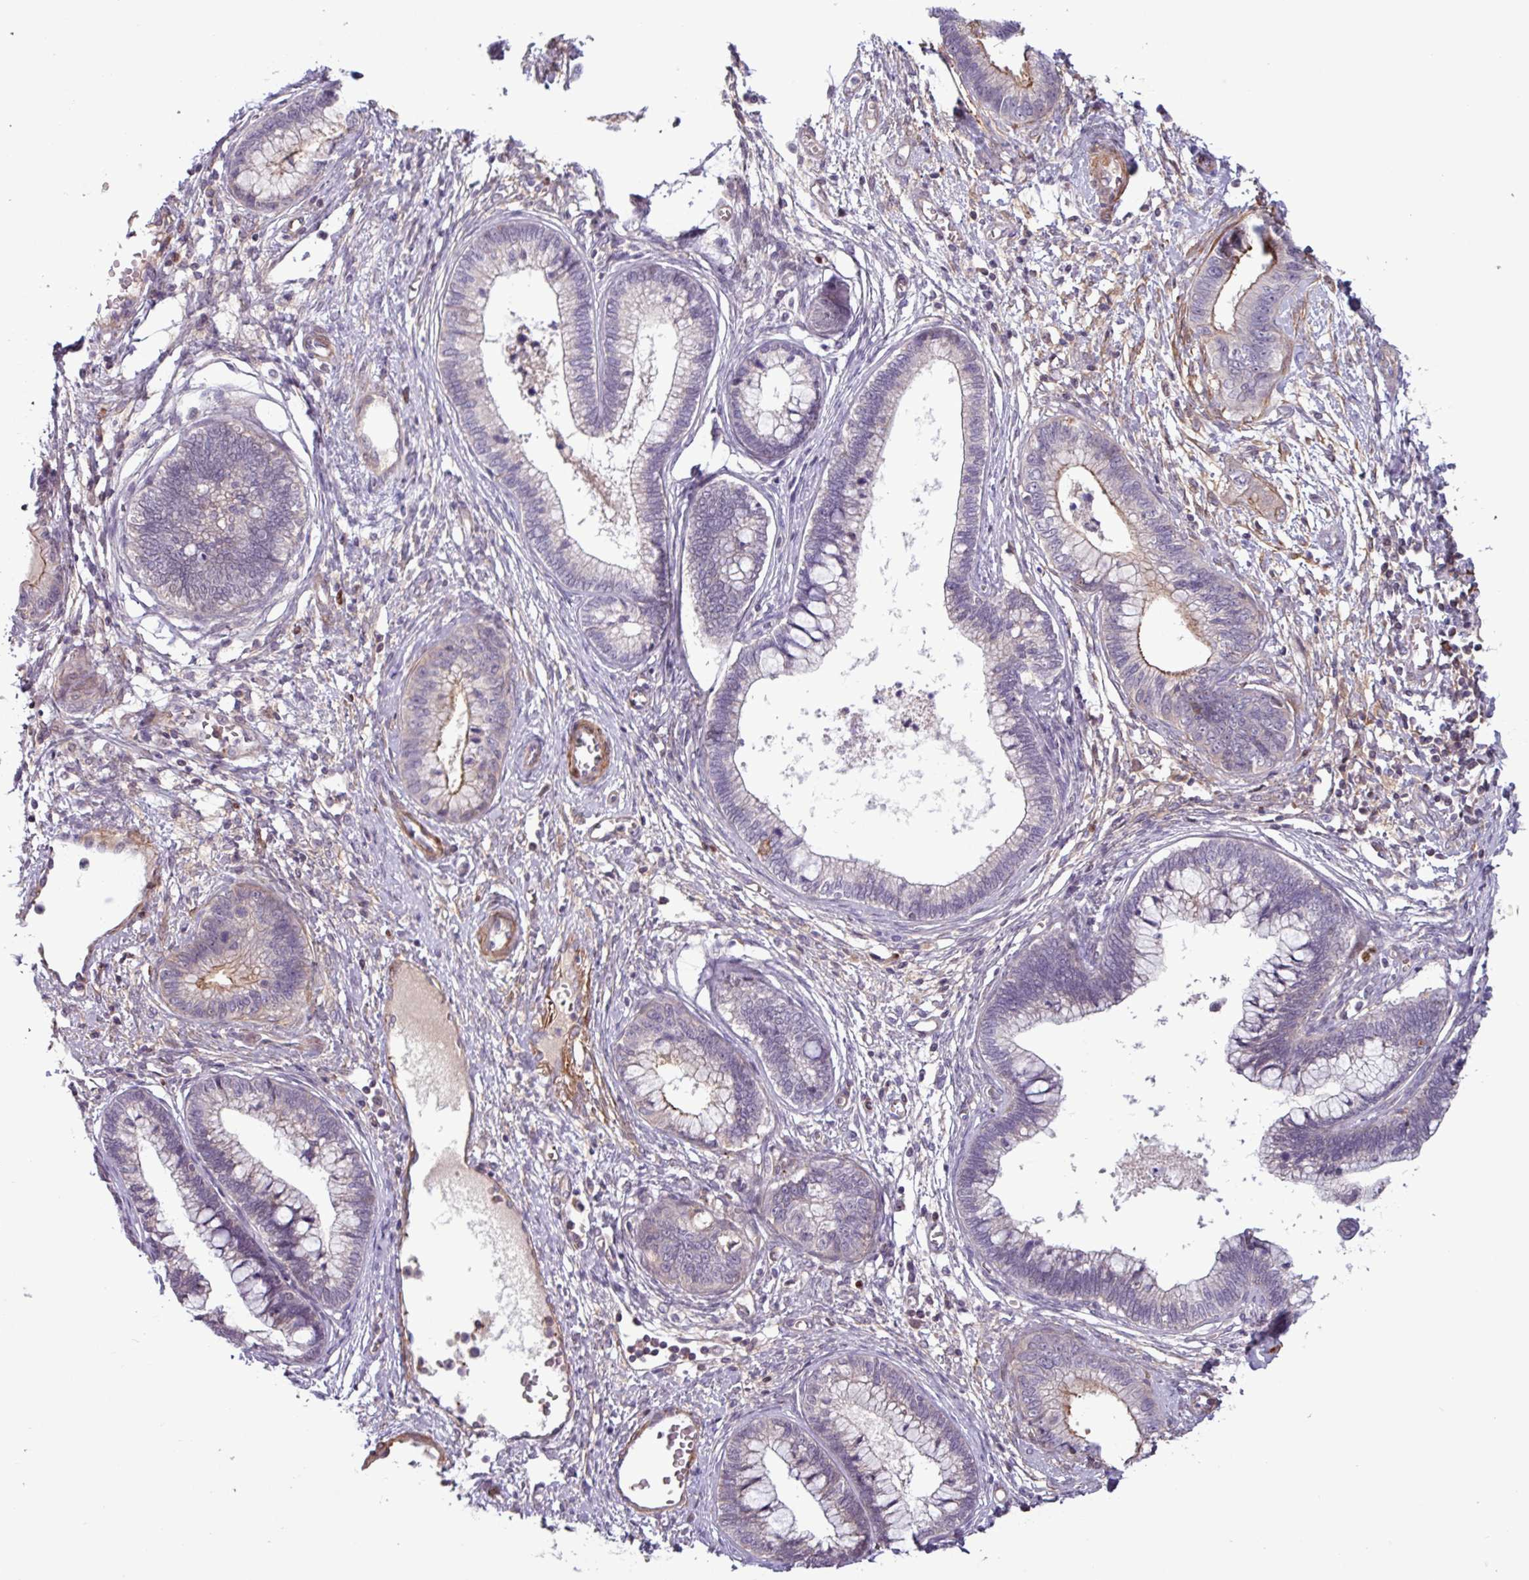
{"staining": {"intensity": "moderate", "quantity": "25%-75%", "location": "cytoplasmic/membranous"}, "tissue": "cervical cancer", "cell_type": "Tumor cells", "image_type": "cancer", "snomed": [{"axis": "morphology", "description": "Adenocarcinoma, NOS"}, {"axis": "topography", "description": "Cervix"}], "caption": "Cervical cancer stained with immunohistochemistry reveals moderate cytoplasmic/membranous positivity in about 25%-75% of tumor cells.", "gene": "PCED1A", "patient": {"sex": "female", "age": 44}}